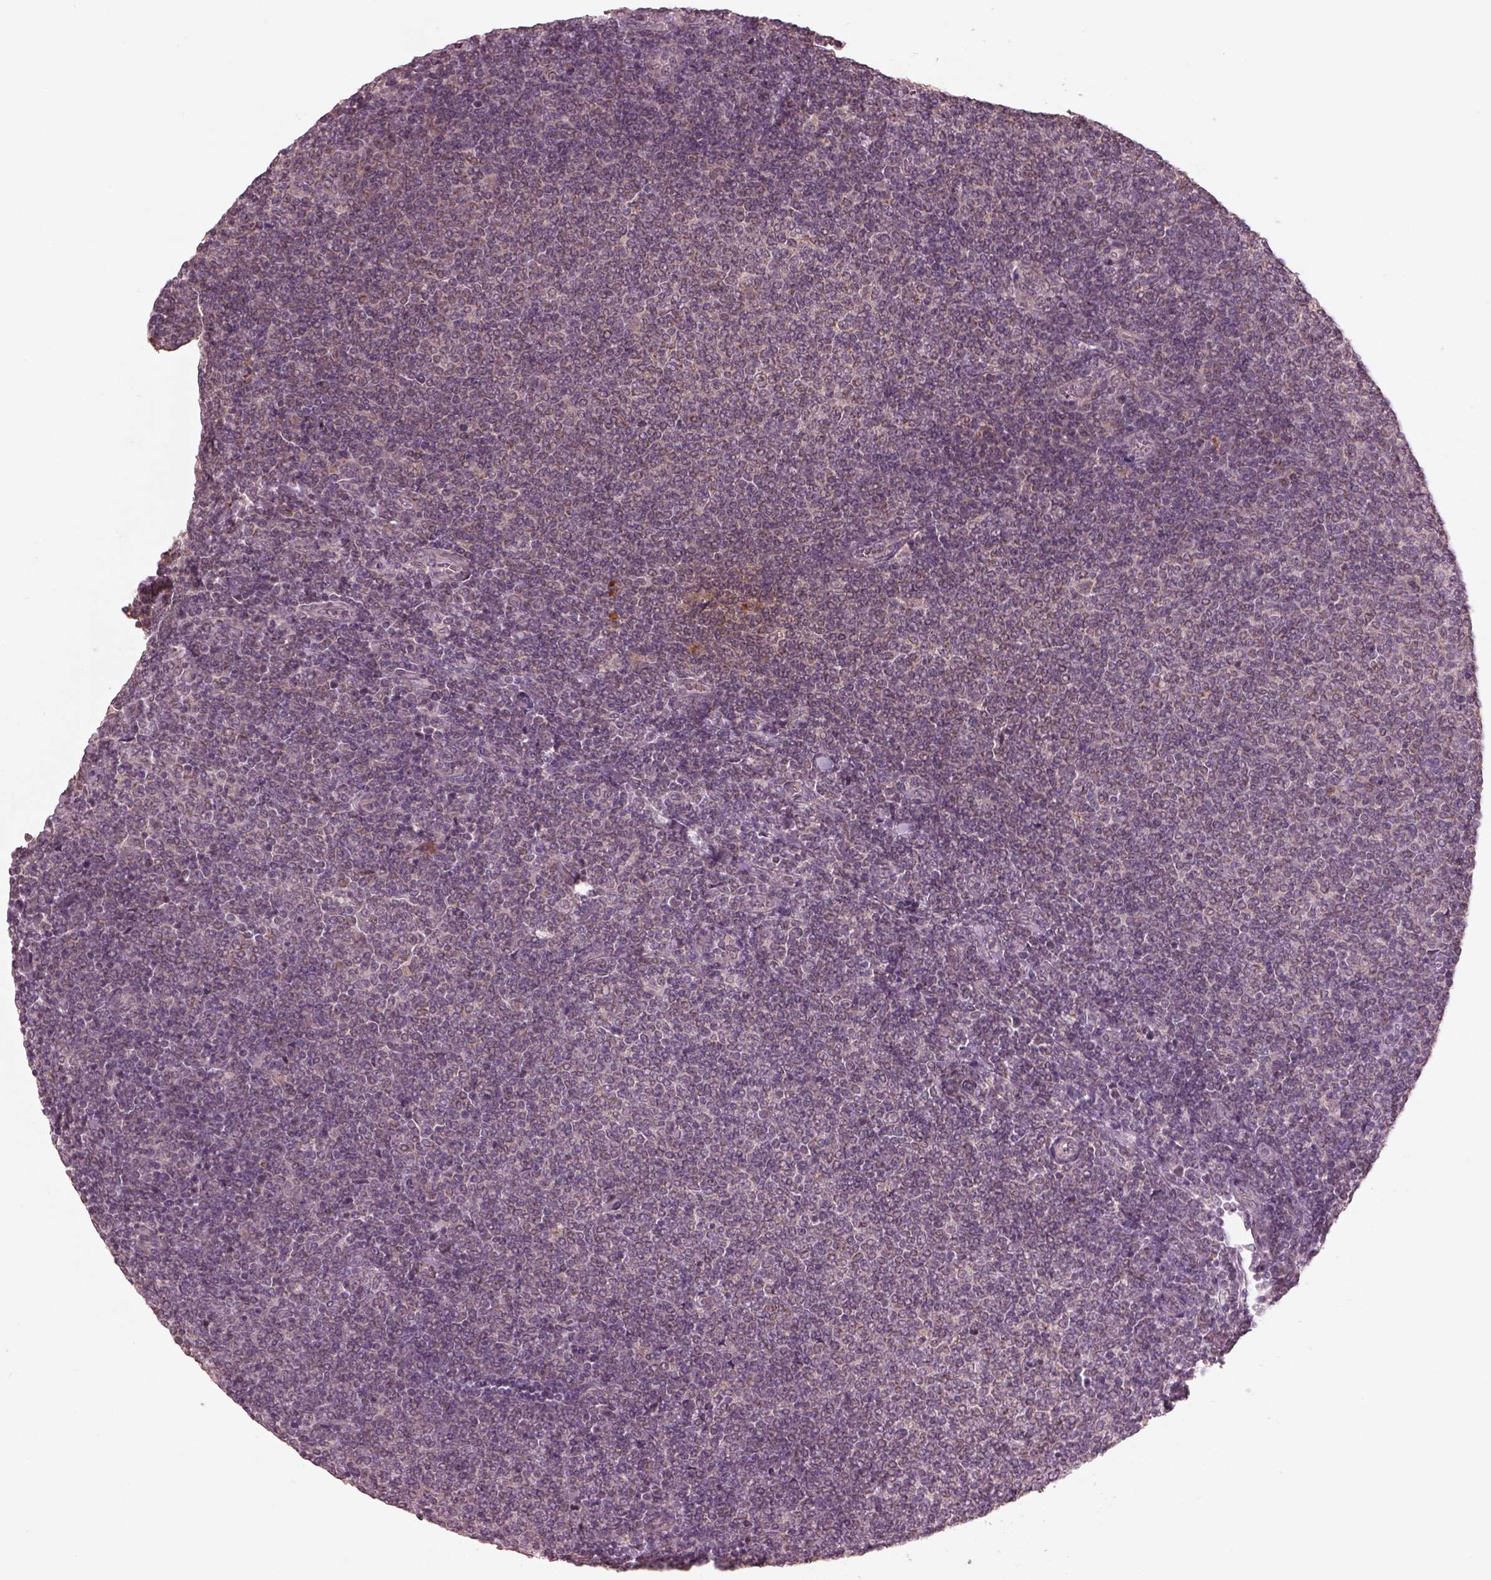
{"staining": {"intensity": "negative", "quantity": "none", "location": "none"}, "tissue": "lymphoma", "cell_type": "Tumor cells", "image_type": "cancer", "snomed": [{"axis": "morphology", "description": "Malignant lymphoma, non-Hodgkin's type, Low grade"}, {"axis": "topography", "description": "Lymph node"}], "caption": "The immunohistochemistry image has no significant expression in tumor cells of low-grade malignant lymphoma, non-Hodgkin's type tissue.", "gene": "SLC25A46", "patient": {"sex": "male", "age": 52}}